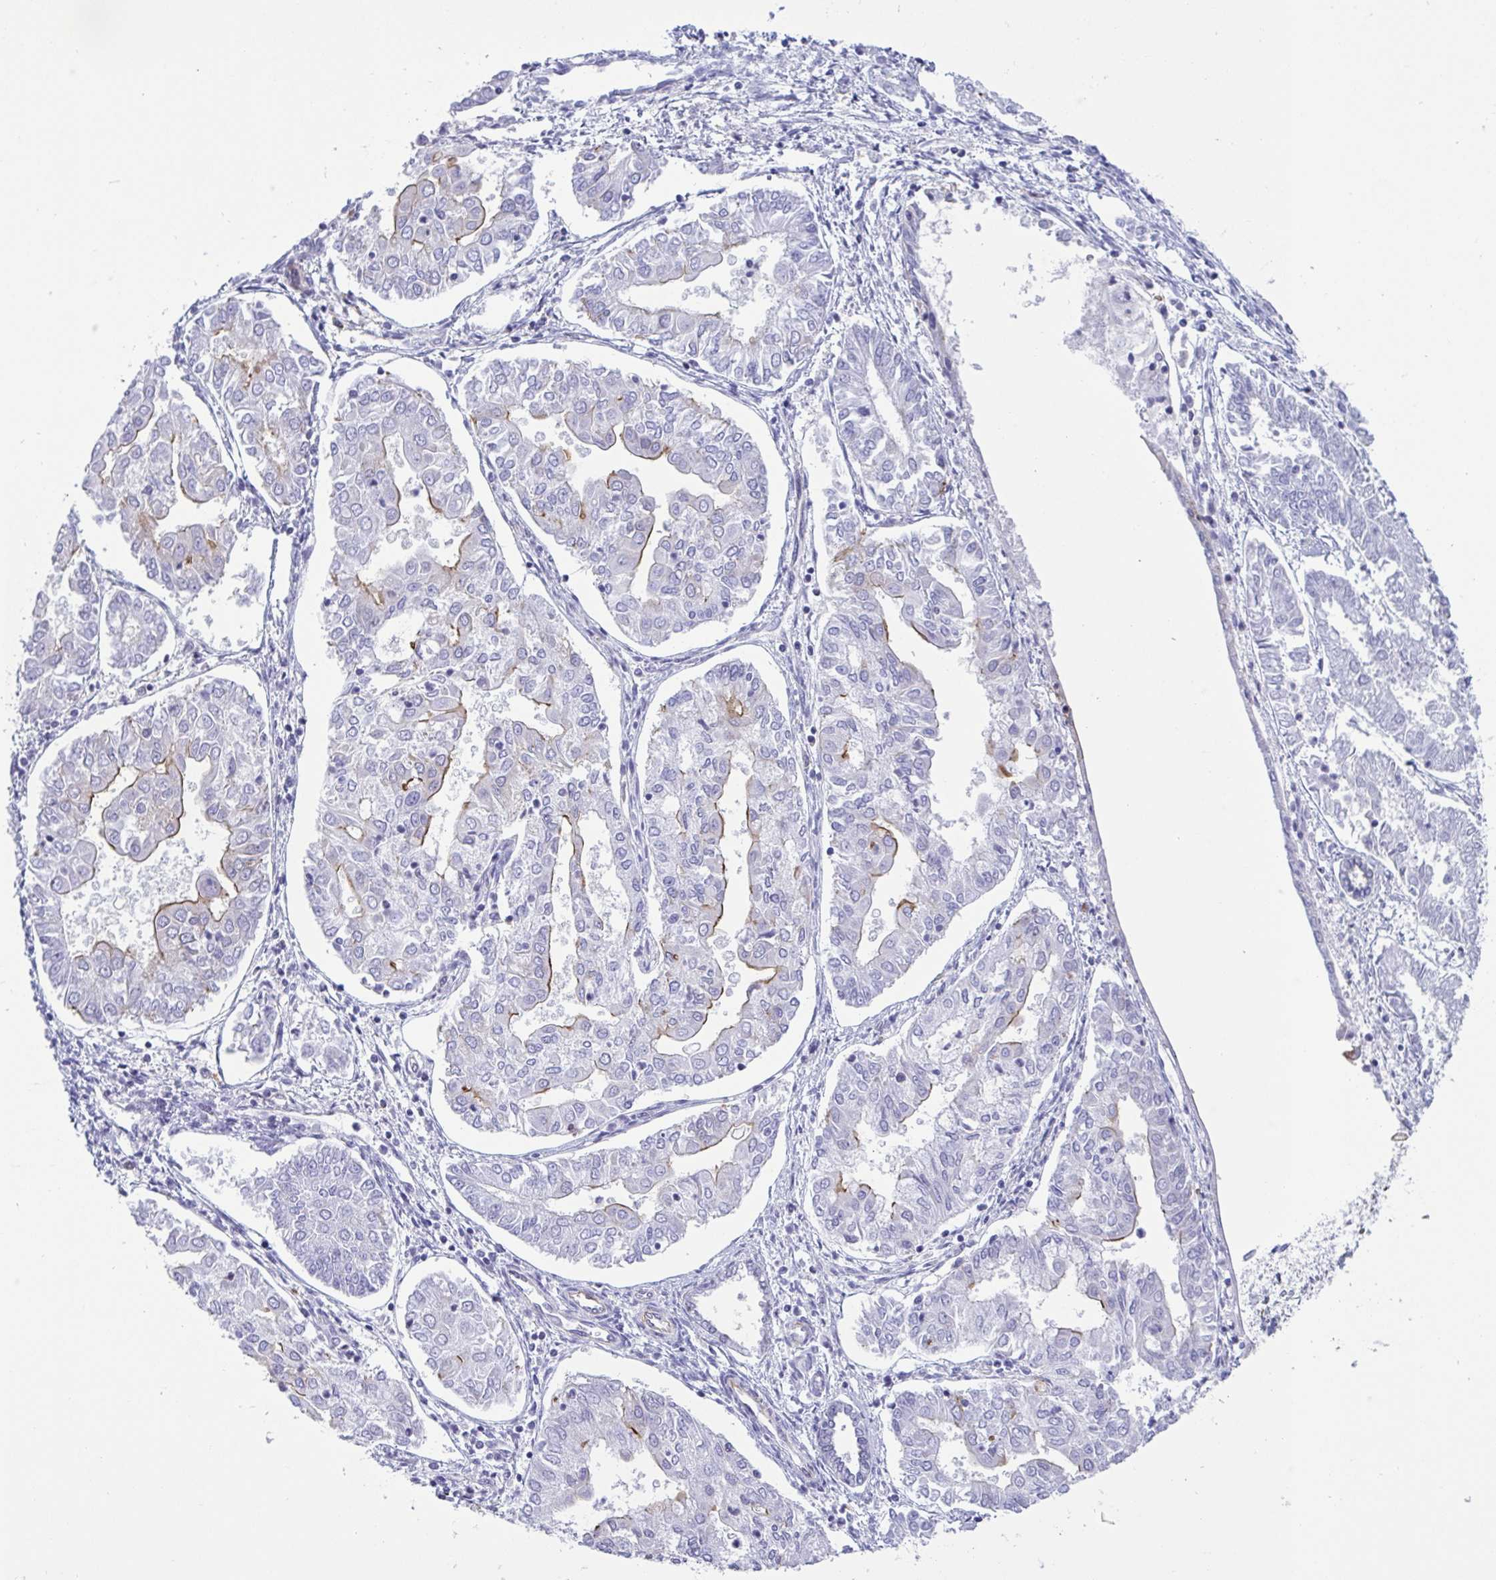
{"staining": {"intensity": "negative", "quantity": "none", "location": "none"}, "tissue": "endometrial cancer", "cell_type": "Tumor cells", "image_type": "cancer", "snomed": [{"axis": "morphology", "description": "Adenocarcinoma, NOS"}, {"axis": "topography", "description": "Endometrium"}], "caption": "Immunohistochemical staining of endometrial cancer exhibits no significant positivity in tumor cells.", "gene": "LIMA1", "patient": {"sex": "female", "age": 68}}